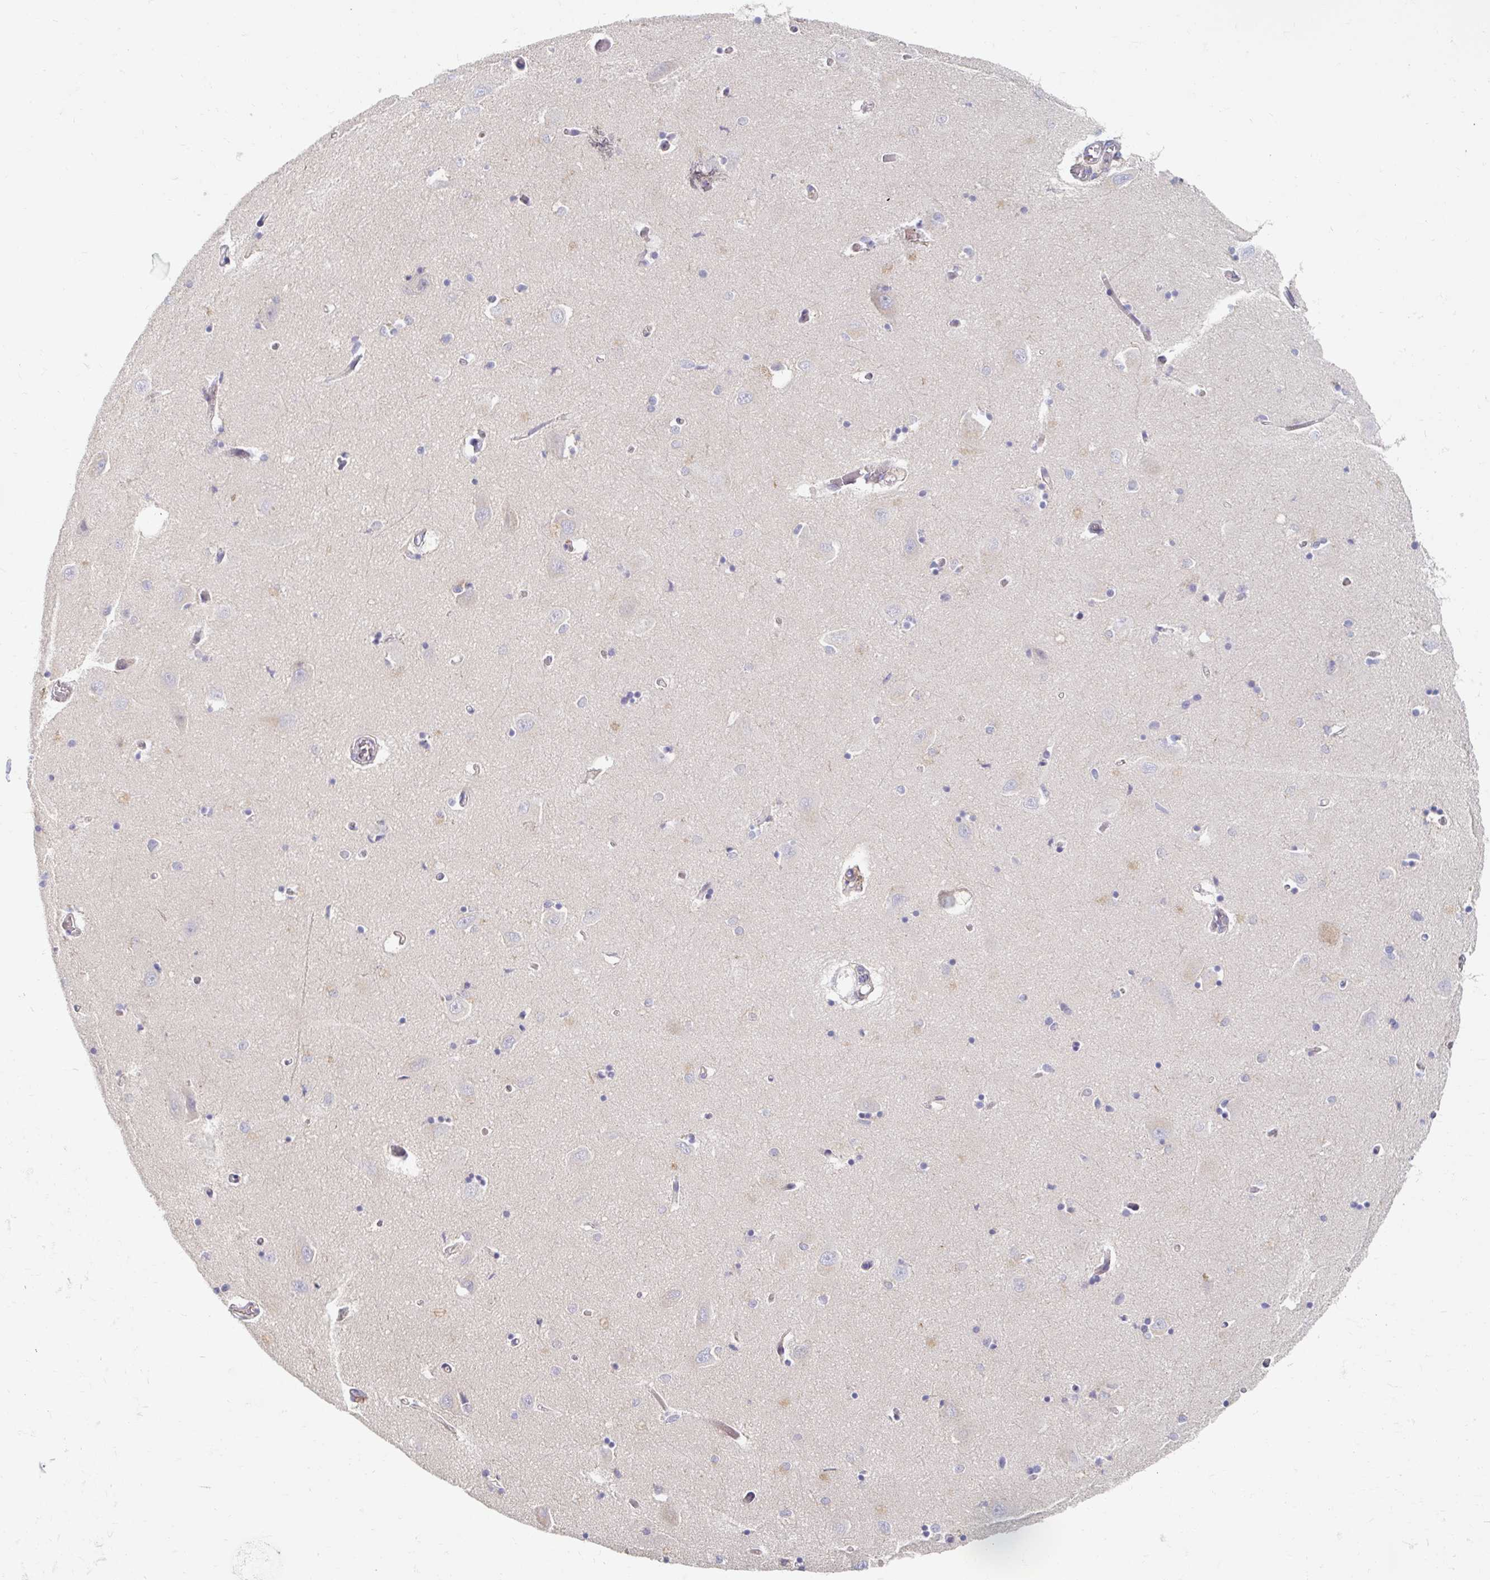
{"staining": {"intensity": "negative", "quantity": "none", "location": "none"}, "tissue": "caudate", "cell_type": "Glial cells", "image_type": "normal", "snomed": [{"axis": "morphology", "description": "Normal tissue, NOS"}, {"axis": "topography", "description": "Lateral ventricle wall"}, {"axis": "topography", "description": "Hippocampus"}], "caption": "Caudate stained for a protein using immunohistochemistry (IHC) exhibits no expression glial cells.", "gene": "MYLK2", "patient": {"sex": "female", "age": 63}}